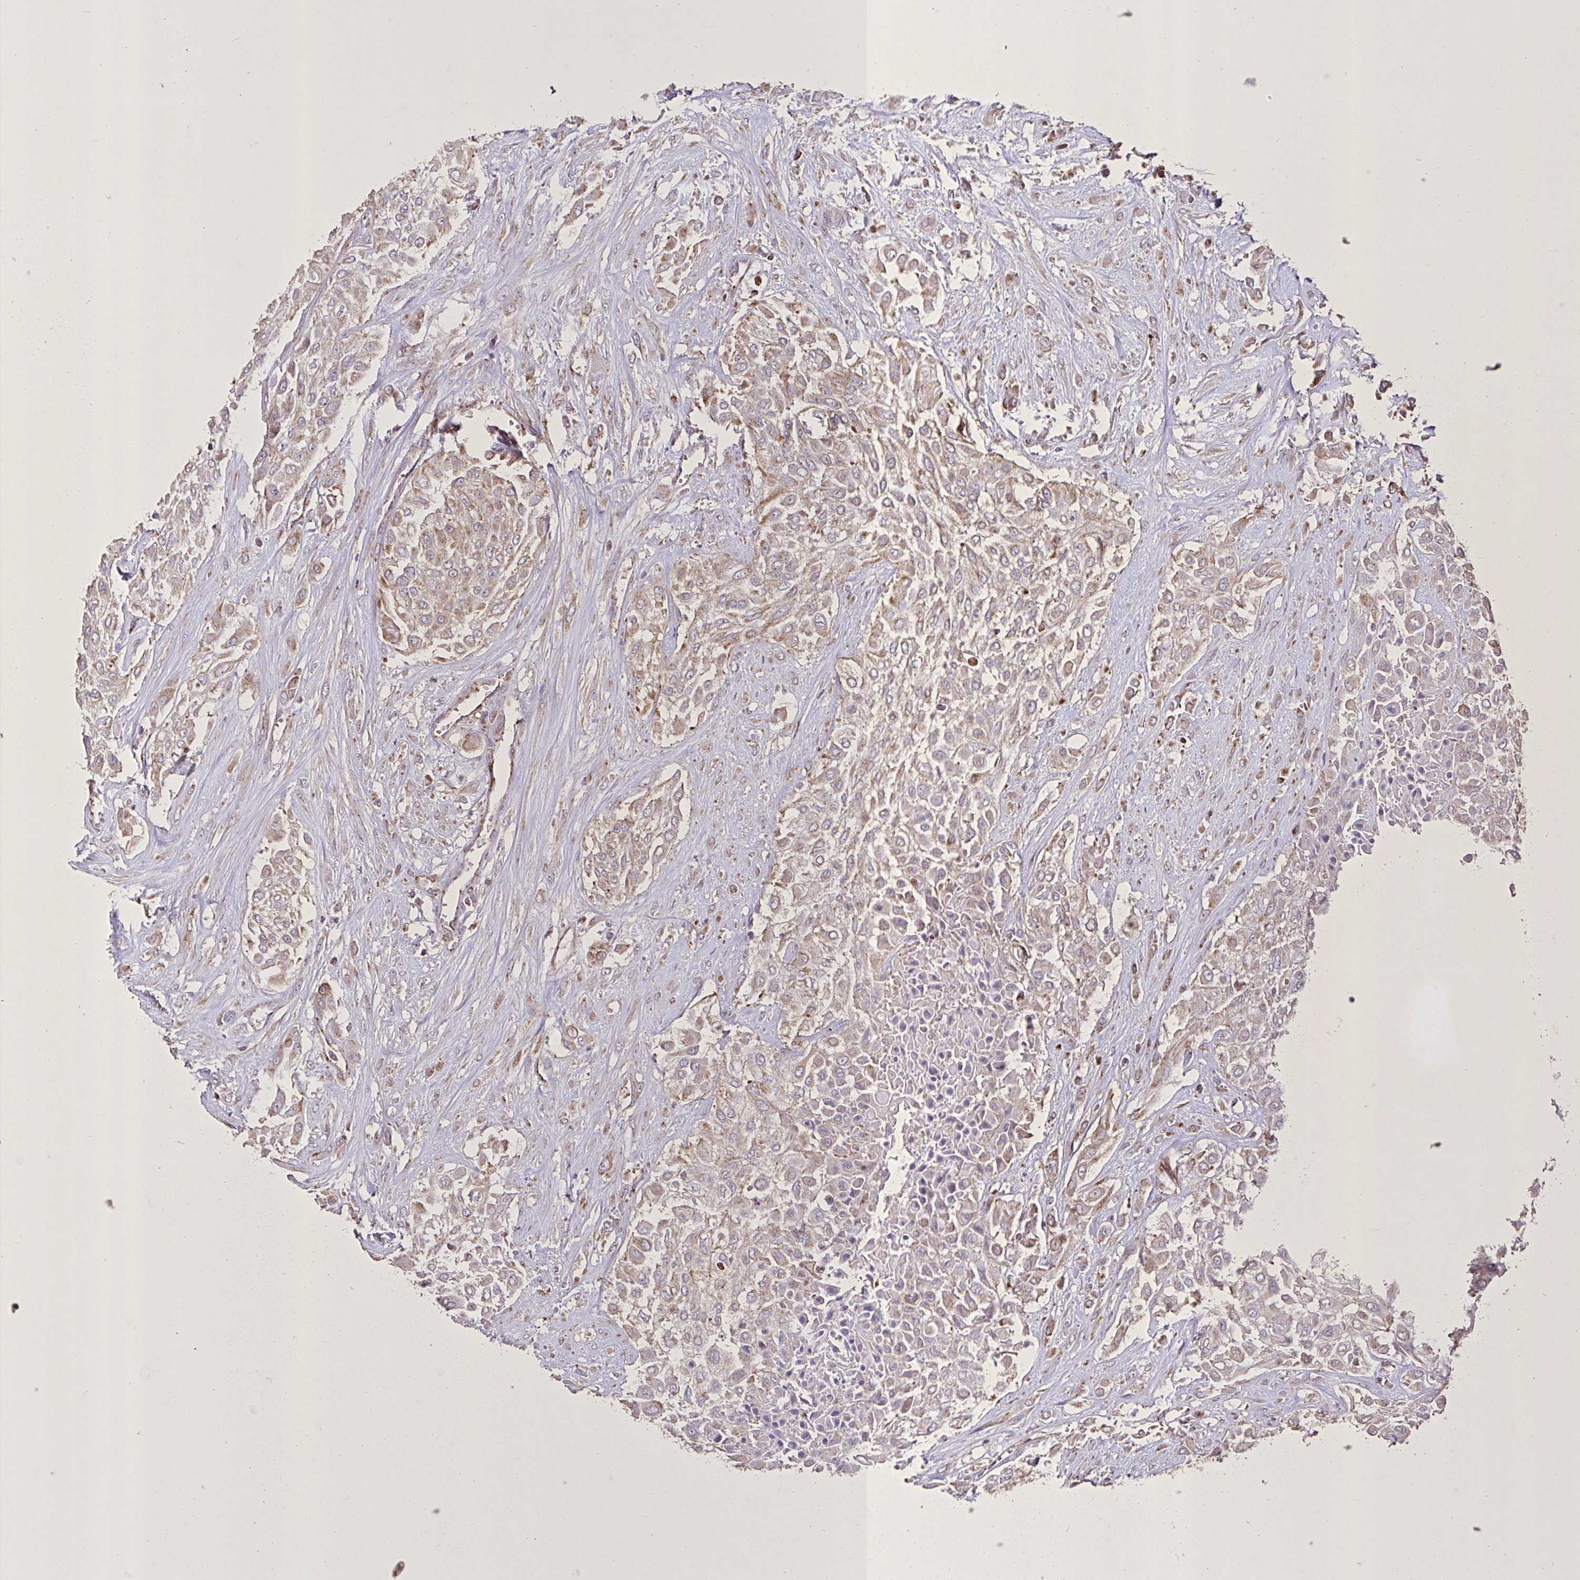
{"staining": {"intensity": "weak", "quantity": ">75%", "location": "cytoplasmic/membranous"}, "tissue": "urothelial cancer", "cell_type": "Tumor cells", "image_type": "cancer", "snomed": [{"axis": "morphology", "description": "Urothelial carcinoma, High grade"}, {"axis": "topography", "description": "Urinary bladder"}], "caption": "Immunohistochemical staining of human urothelial carcinoma (high-grade) demonstrates low levels of weak cytoplasmic/membranous staining in about >75% of tumor cells.", "gene": "AGK", "patient": {"sex": "male", "age": 57}}